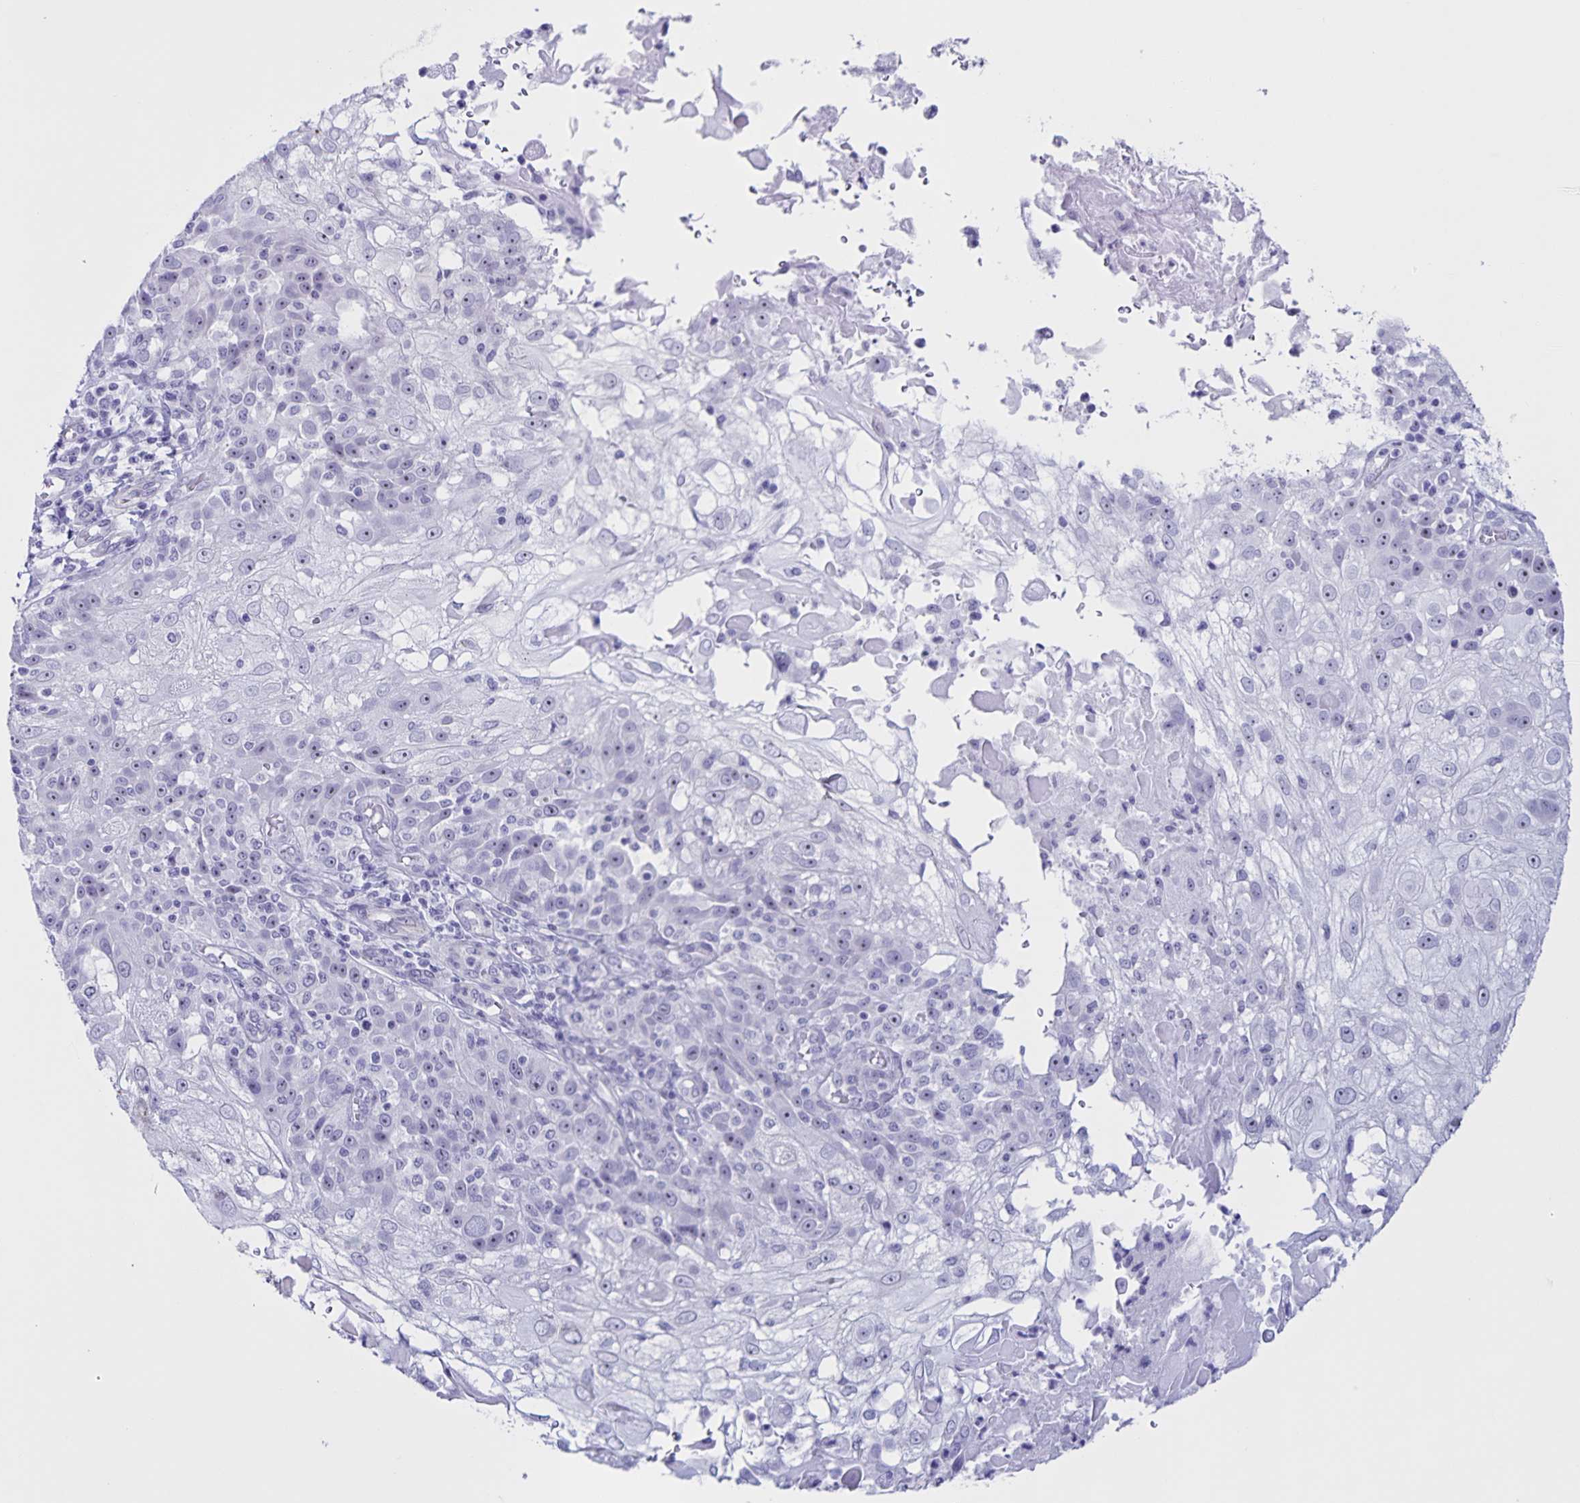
{"staining": {"intensity": "weak", "quantity": "<25%", "location": "nuclear"}, "tissue": "skin cancer", "cell_type": "Tumor cells", "image_type": "cancer", "snomed": [{"axis": "morphology", "description": "Normal tissue, NOS"}, {"axis": "morphology", "description": "Squamous cell carcinoma, NOS"}, {"axis": "topography", "description": "Skin"}], "caption": "This is an immunohistochemistry photomicrograph of human squamous cell carcinoma (skin). There is no expression in tumor cells.", "gene": "FAM170A", "patient": {"sex": "female", "age": 83}}